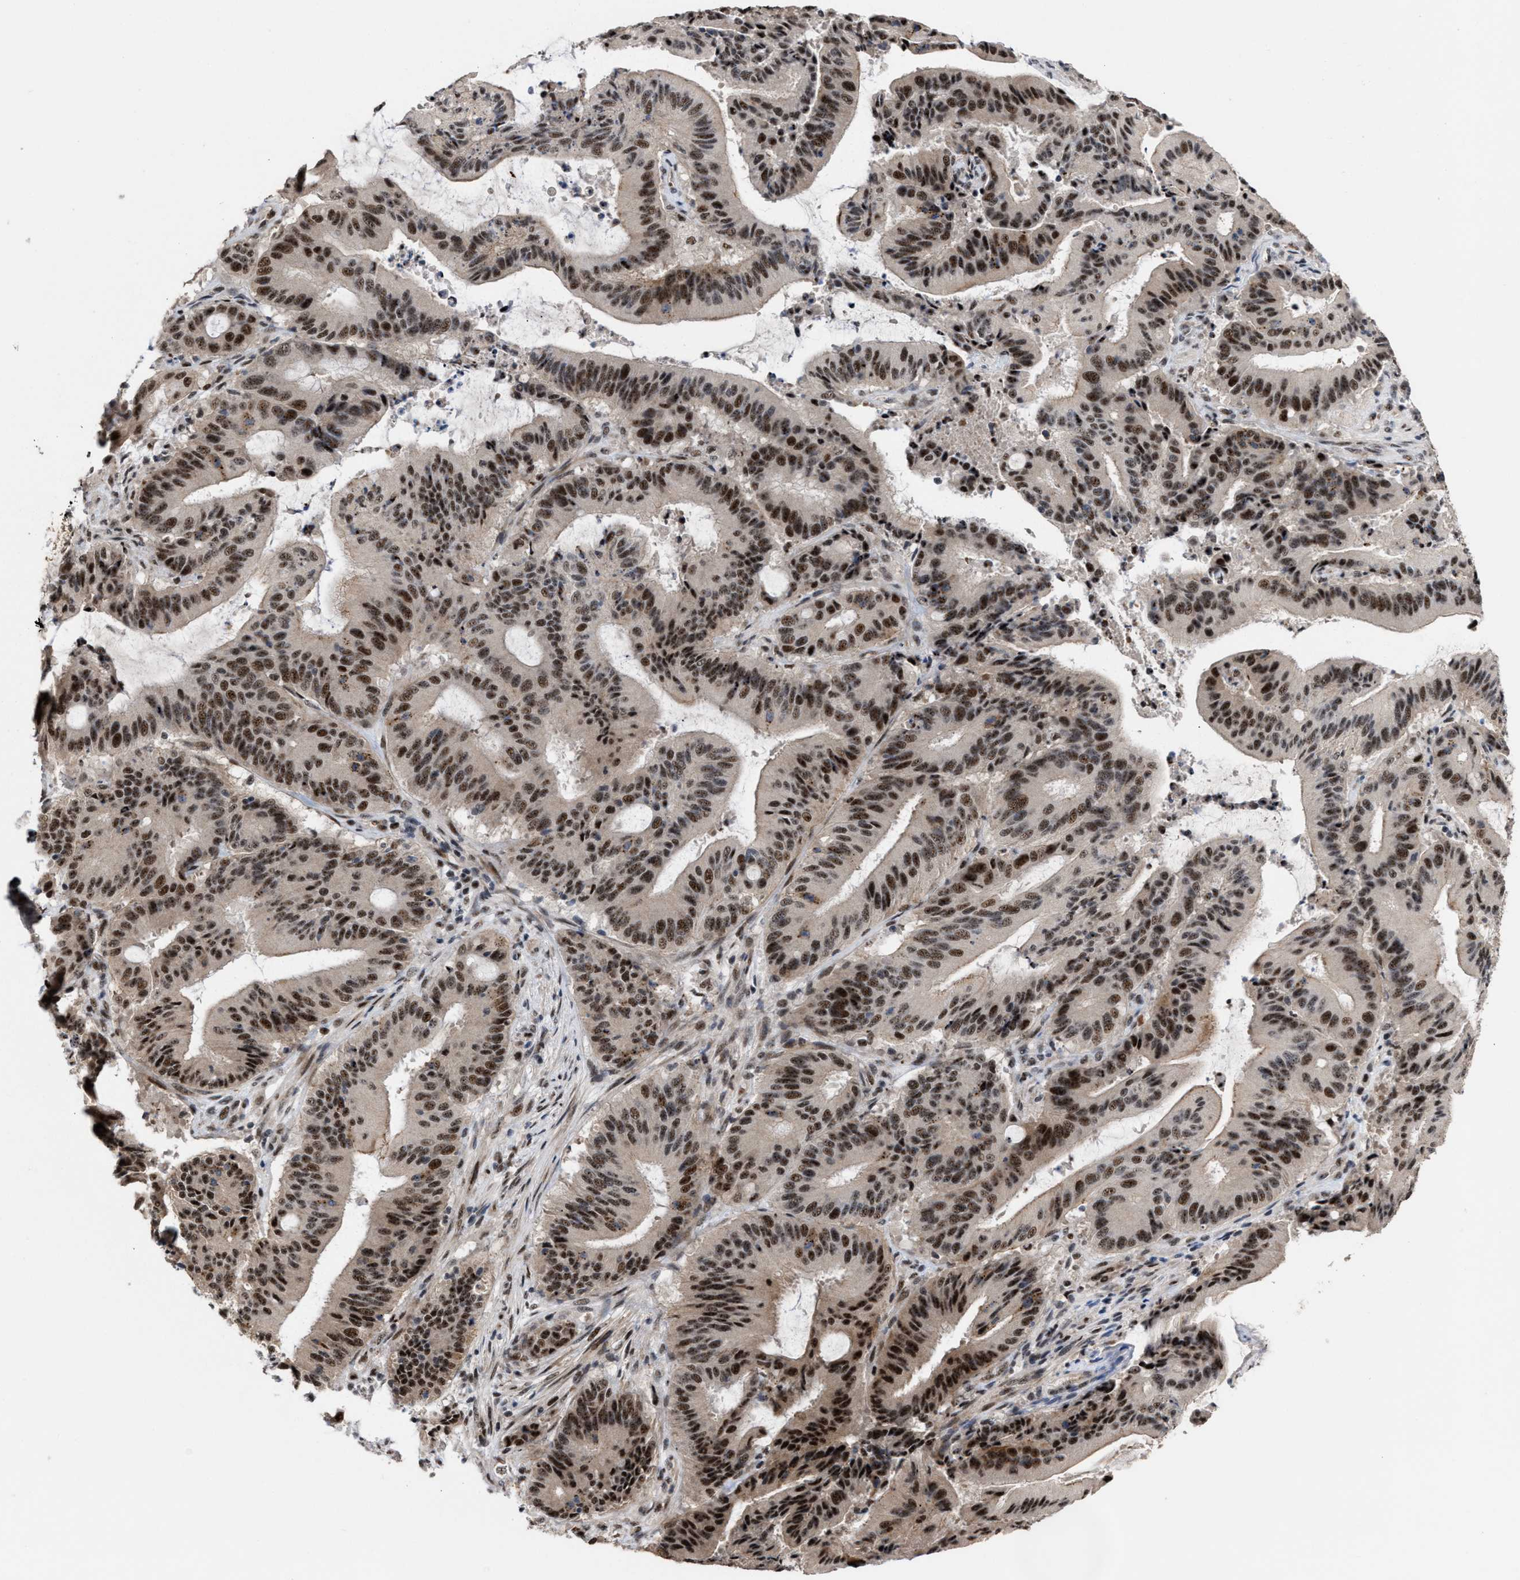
{"staining": {"intensity": "strong", "quantity": ">75%", "location": "nuclear"}, "tissue": "liver cancer", "cell_type": "Tumor cells", "image_type": "cancer", "snomed": [{"axis": "morphology", "description": "Normal tissue, NOS"}, {"axis": "morphology", "description": "Cholangiocarcinoma"}, {"axis": "topography", "description": "Liver"}, {"axis": "topography", "description": "Peripheral nerve tissue"}], "caption": "Liver cholangiocarcinoma tissue displays strong nuclear expression in approximately >75% of tumor cells, visualized by immunohistochemistry.", "gene": "EIF4A3", "patient": {"sex": "female", "age": 73}}